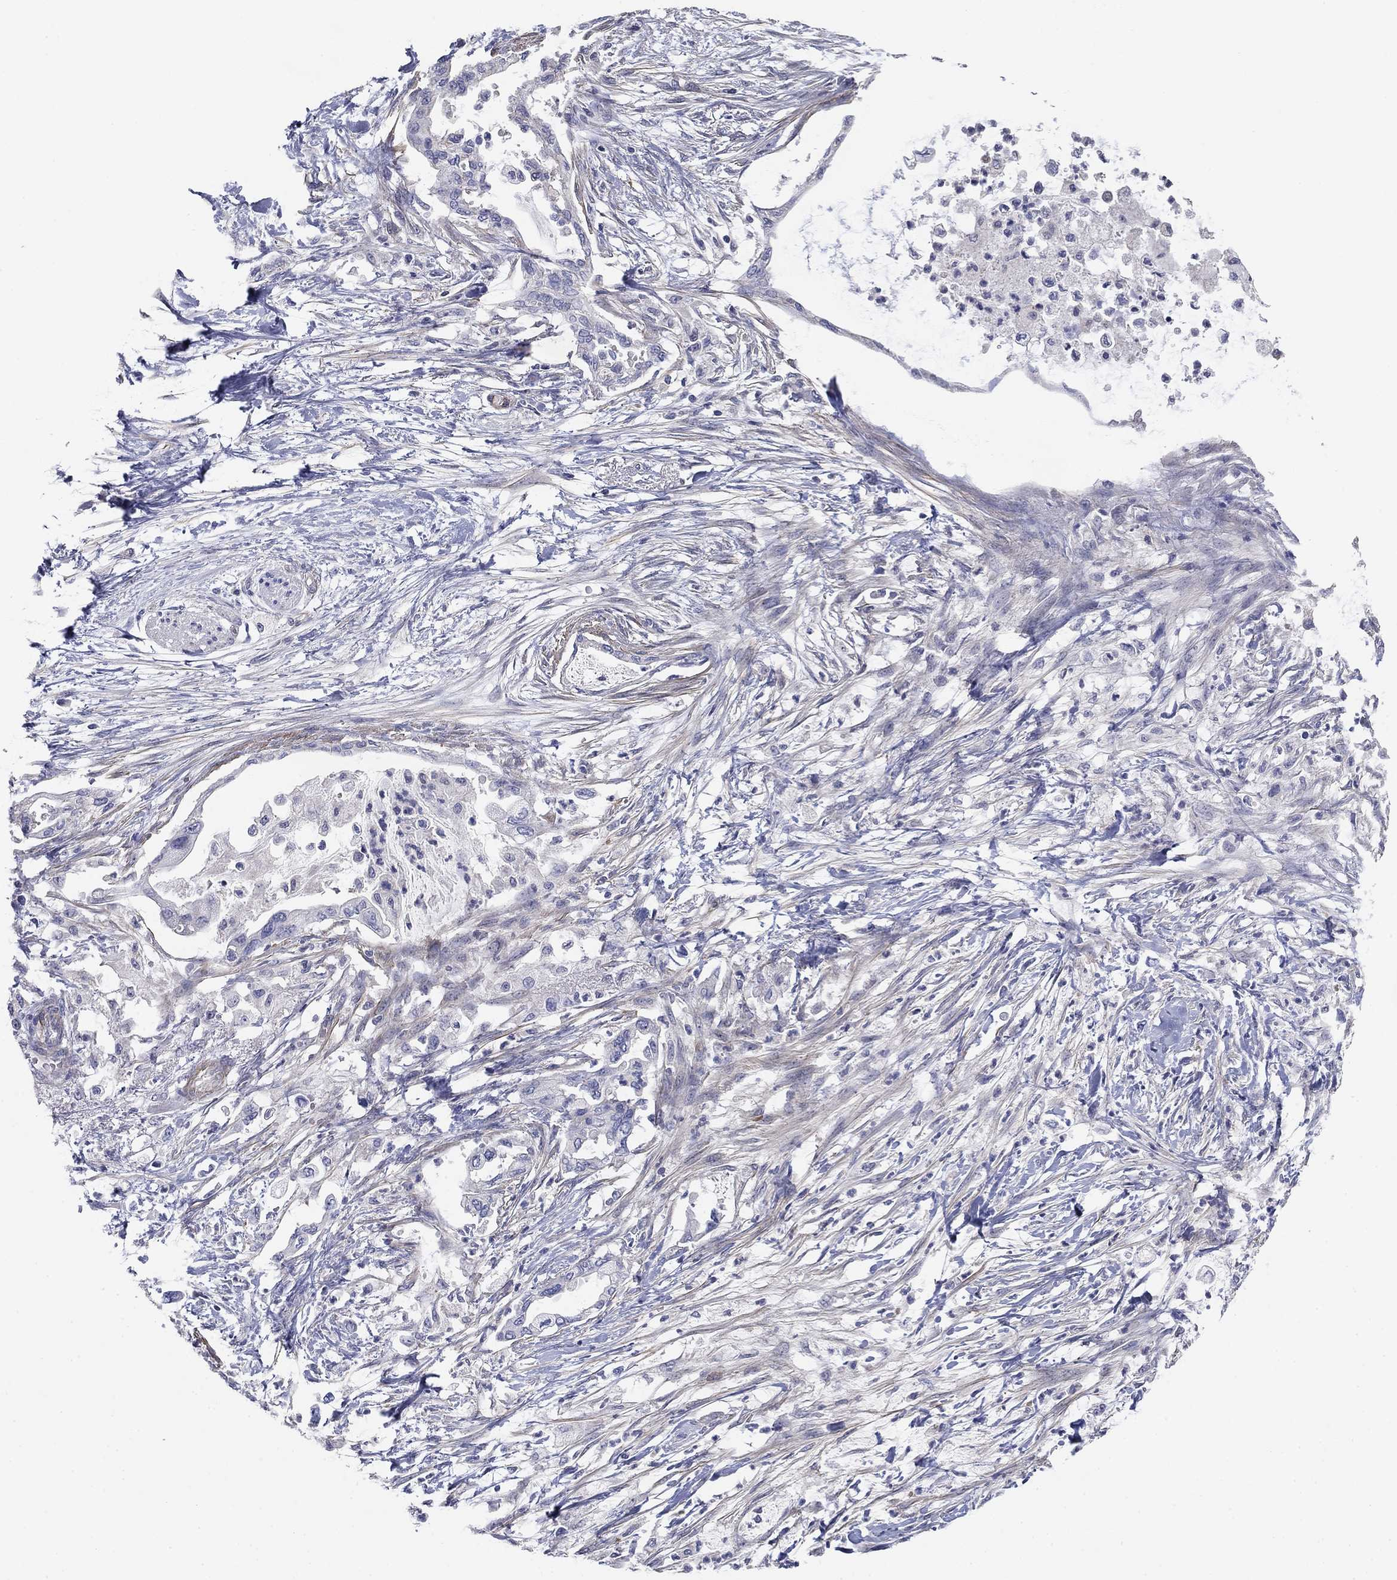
{"staining": {"intensity": "negative", "quantity": "none", "location": "none"}, "tissue": "pancreatic cancer", "cell_type": "Tumor cells", "image_type": "cancer", "snomed": [{"axis": "morphology", "description": "Normal tissue, NOS"}, {"axis": "morphology", "description": "Adenocarcinoma, NOS"}, {"axis": "topography", "description": "Pancreas"}, {"axis": "topography", "description": "Duodenum"}], "caption": "IHC histopathology image of adenocarcinoma (pancreatic) stained for a protein (brown), which exhibits no staining in tumor cells.", "gene": "GRK7", "patient": {"sex": "female", "age": 60}}